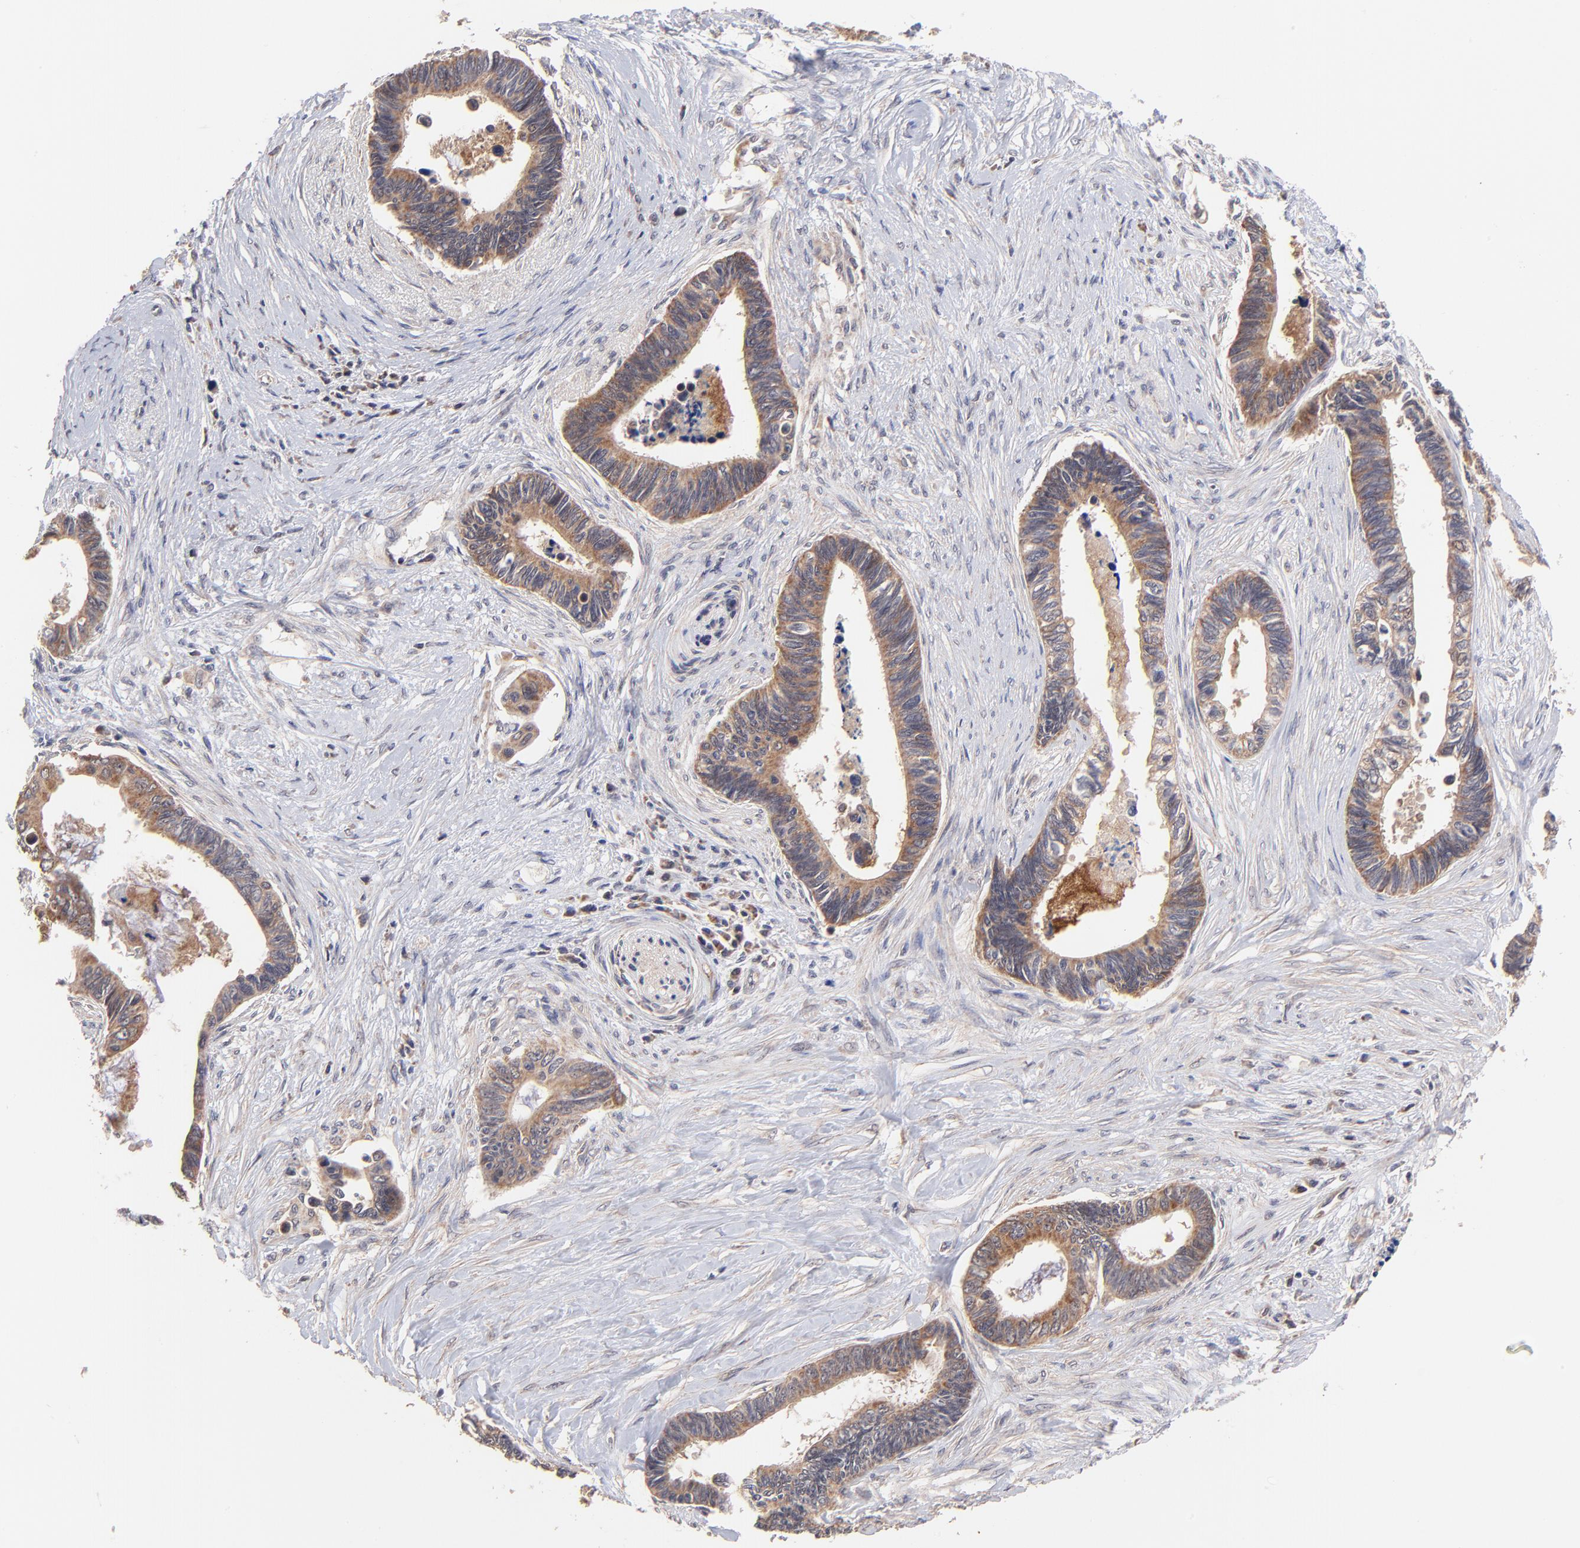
{"staining": {"intensity": "moderate", "quantity": ">75%", "location": "cytoplasmic/membranous"}, "tissue": "pancreatic cancer", "cell_type": "Tumor cells", "image_type": "cancer", "snomed": [{"axis": "morphology", "description": "Adenocarcinoma, NOS"}, {"axis": "topography", "description": "Pancreas"}], "caption": "Immunohistochemical staining of adenocarcinoma (pancreatic) demonstrates moderate cytoplasmic/membranous protein positivity in about >75% of tumor cells. Nuclei are stained in blue.", "gene": "BAIAP2L2", "patient": {"sex": "female", "age": 70}}